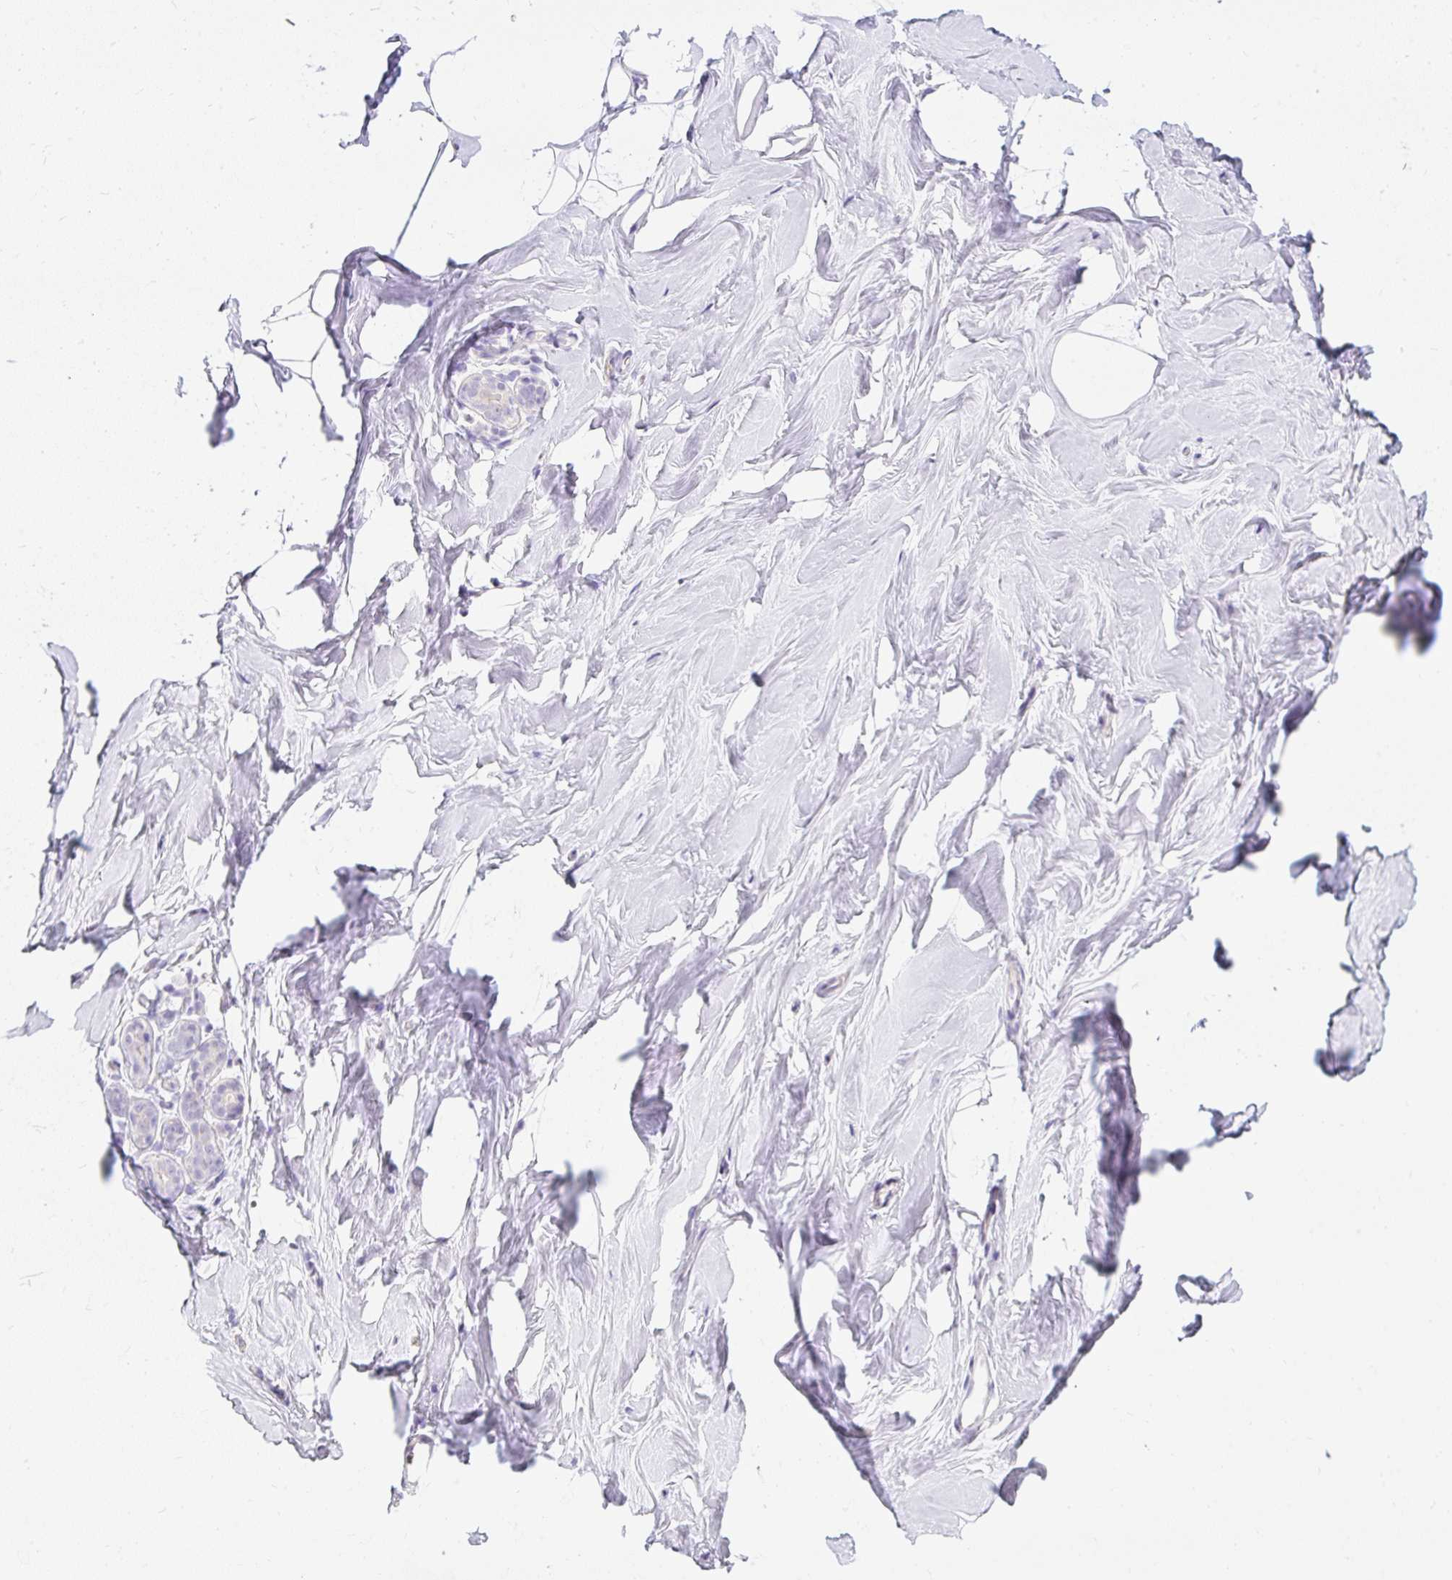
{"staining": {"intensity": "negative", "quantity": "none", "location": "none"}, "tissue": "breast", "cell_type": "Adipocytes", "image_type": "normal", "snomed": [{"axis": "morphology", "description": "Normal tissue, NOS"}, {"axis": "topography", "description": "Breast"}], "caption": "This image is of benign breast stained with immunohistochemistry to label a protein in brown with the nuclei are counter-stained blue. There is no expression in adipocytes.", "gene": "DTX4", "patient": {"sex": "female", "age": 32}}